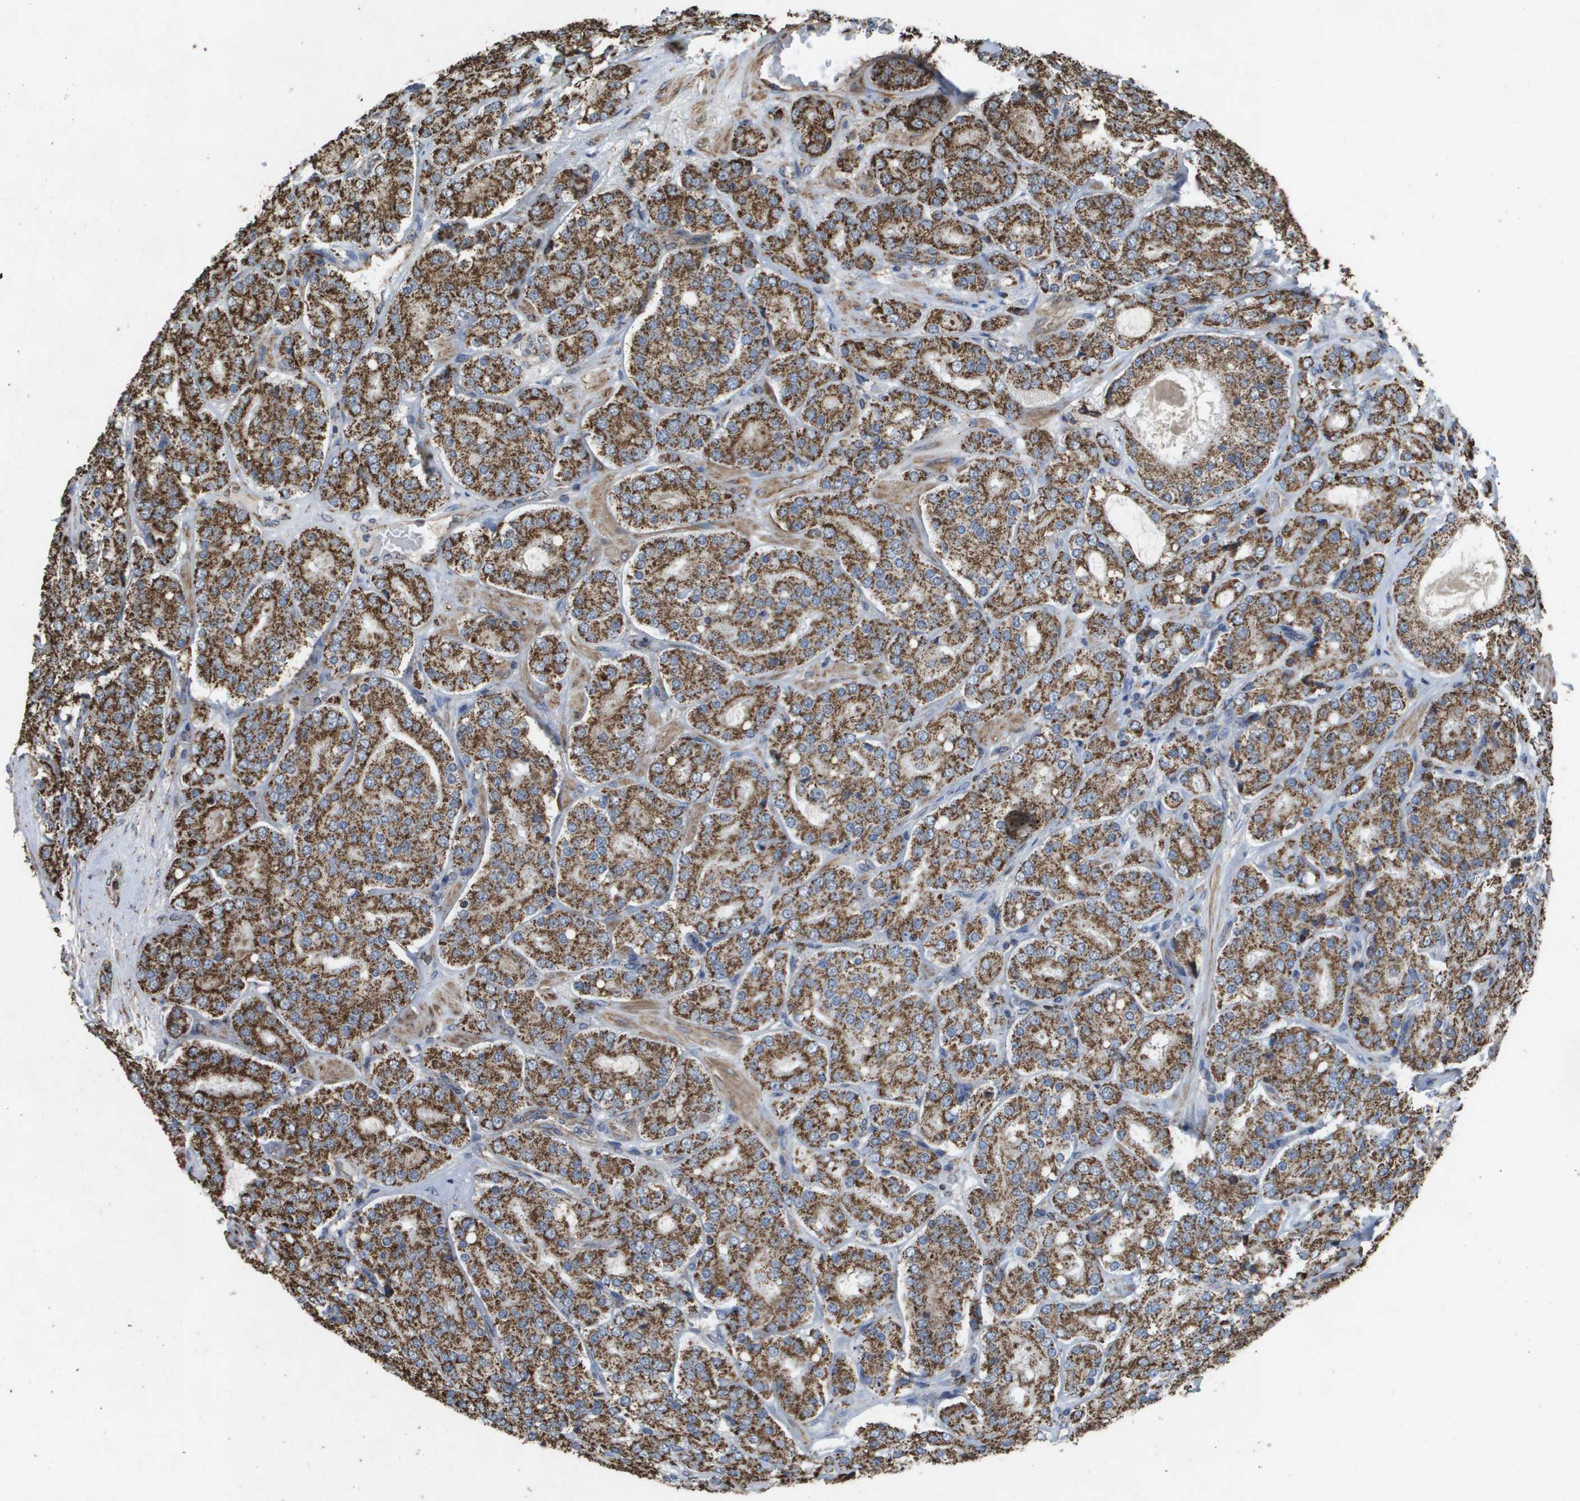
{"staining": {"intensity": "strong", "quantity": ">75%", "location": "cytoplasmic/membranous"}, "tissue": "prostate cancer", "cell_type": "Tumor cells", "image_type": "cancer", "snomed": [{"axis": "morphology", "description": "Adenocarcinoma, High grade"}, {"axis": "topography", "description": "Prostate"}], "caption": "Prostate cancer stained with IHC demonstrates strong cytoplasmic/membranous staining in approximately >75% of tumor cells.", "gene": "HSPE1", "patient": {"sex": "male", "age": 65}}